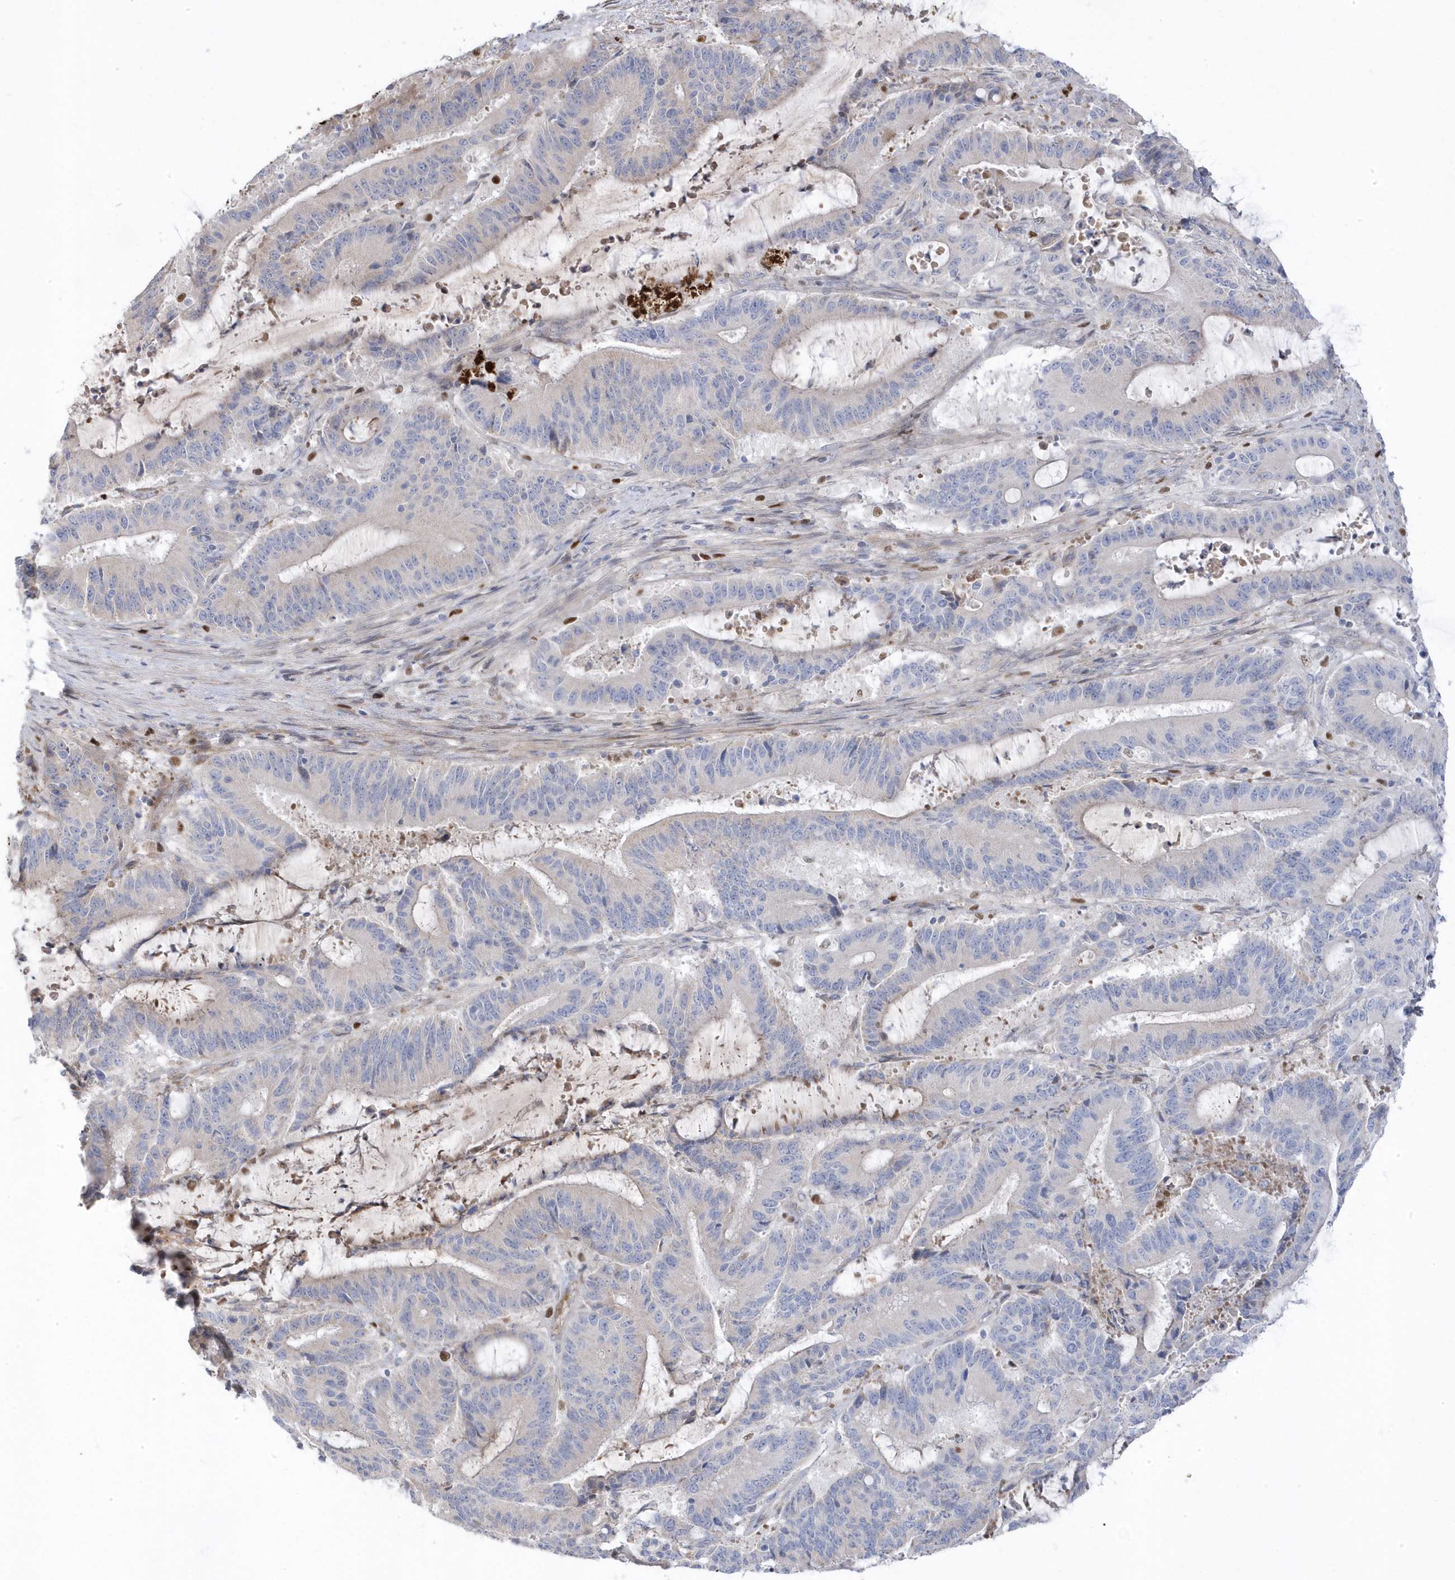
{"staining": {"intensity": "negative", "quantity": "none", "location": "none"}, "tissue": "liver cancer", "cell_type": "Tumor cells", "image_type": "cancer", "snomed": [{"axis": "morphology", "description": "Normal tissue, NOS"}, {"axis": "morphology", "description": "Cholangiocarcinoma"}, {"axis": "topography", "description": "Liver"}, {"axis": "topography", "description": "Peripheral nerve tissue"}], "caption": "A photomicrograph of cholangiocarcinoma (liver) stained for a protein reveals no brown staining in tumor cells.", "gene": "GTPBP6", "patient": {"sex": "female", "age": 73}}